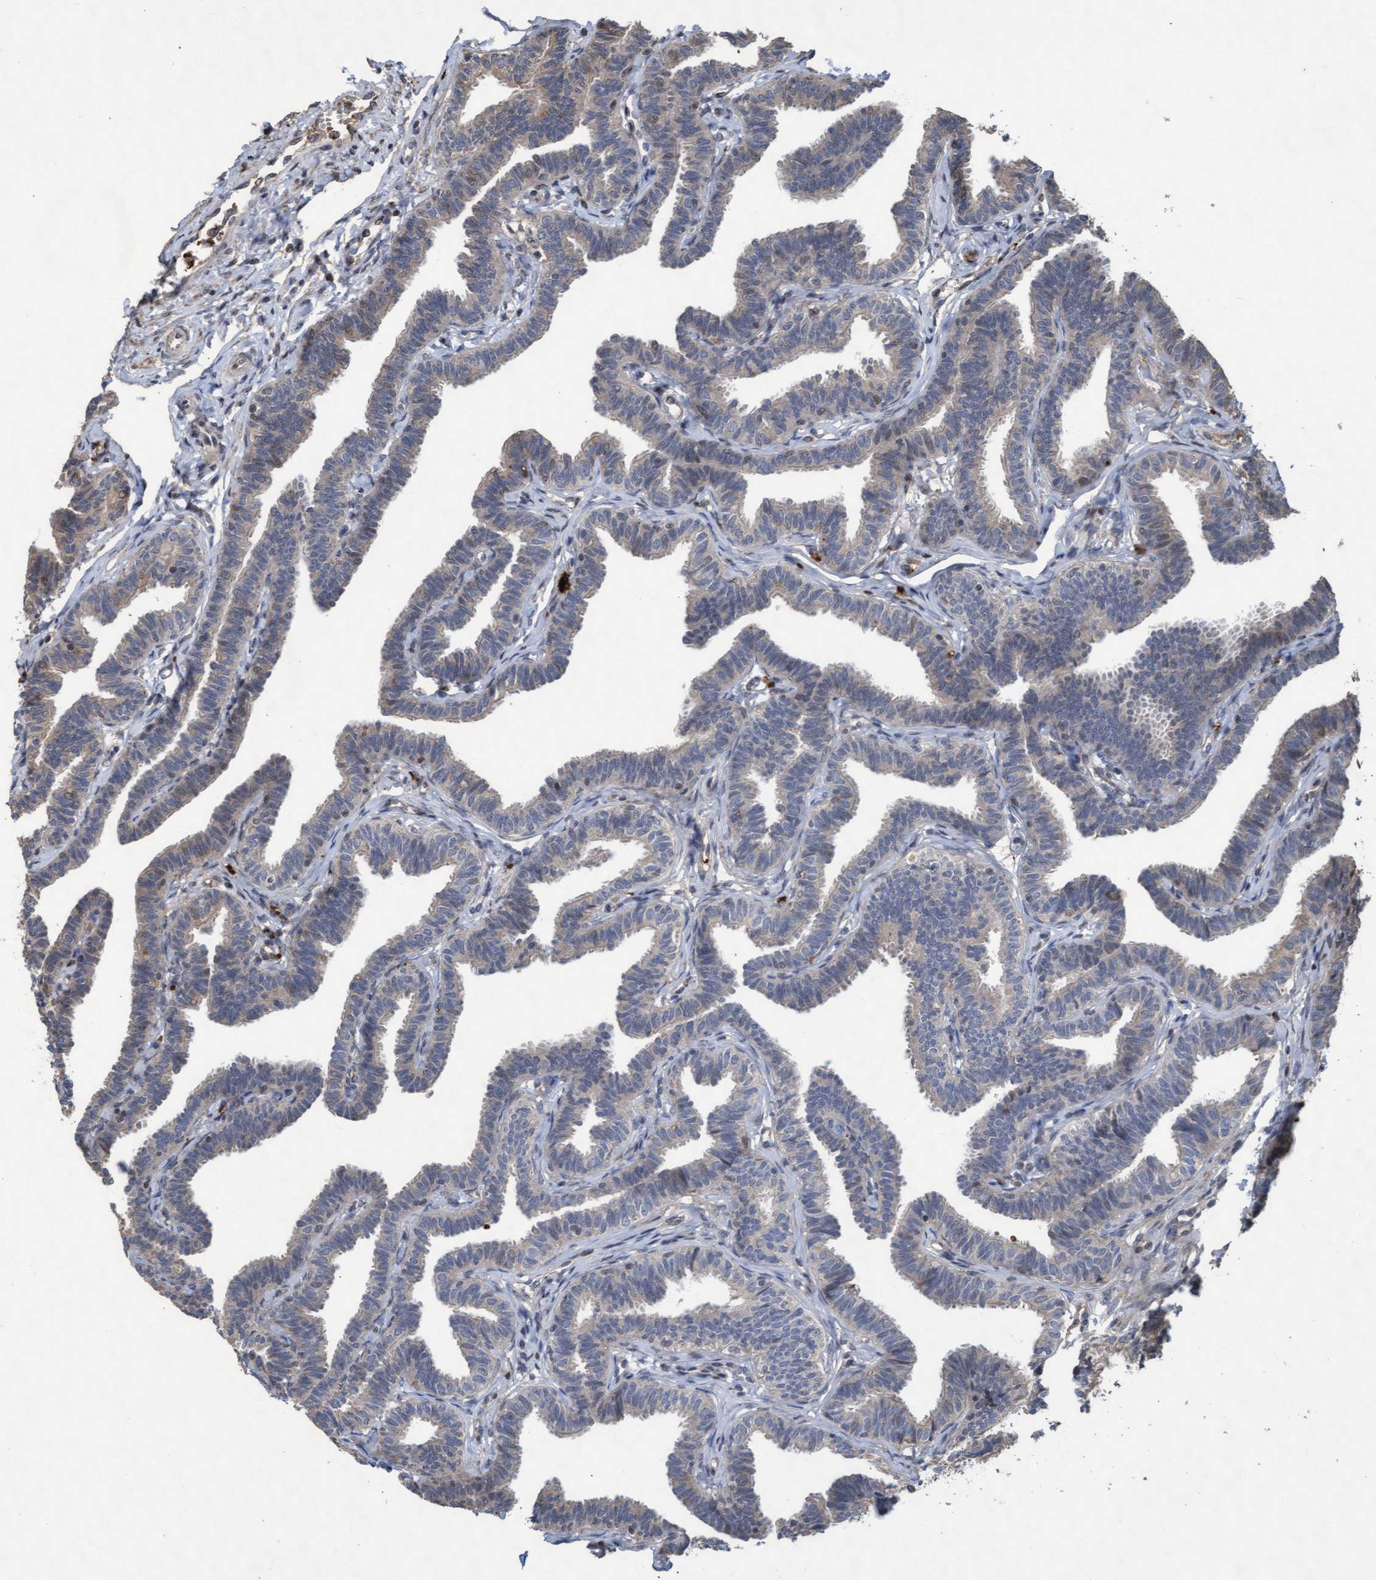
{"staining": {"intensity": "weak", "quantity": "<25%", "location": "cytoplasmic/membranous"}, "tissue": "fallopian tube", "cell_type": "Glandular cells", "image_type": "normal", "snomed": [{"axis": "morphology", "description": "Normal tissue, NOS"}, {"axis": "topography", "description": "Fallopian tube"}, {"axis": "topography", "description": "Ovary"}], "caption": "Immunohistochemistry (IHC) micrograph of unremarkable fallopian tube: fallopian tube stained with DAB (3,3'-diaminobenzidine) exhibits no significant protein positivity in glandular cells. The staining was performed using DAB to visualize the protein expression in brown, while the nuclei were stained in blue with hematoxylin (Magnification: 20x).", "gene": "KCNC2", "patient": {"sex": "female", "age": 23}}